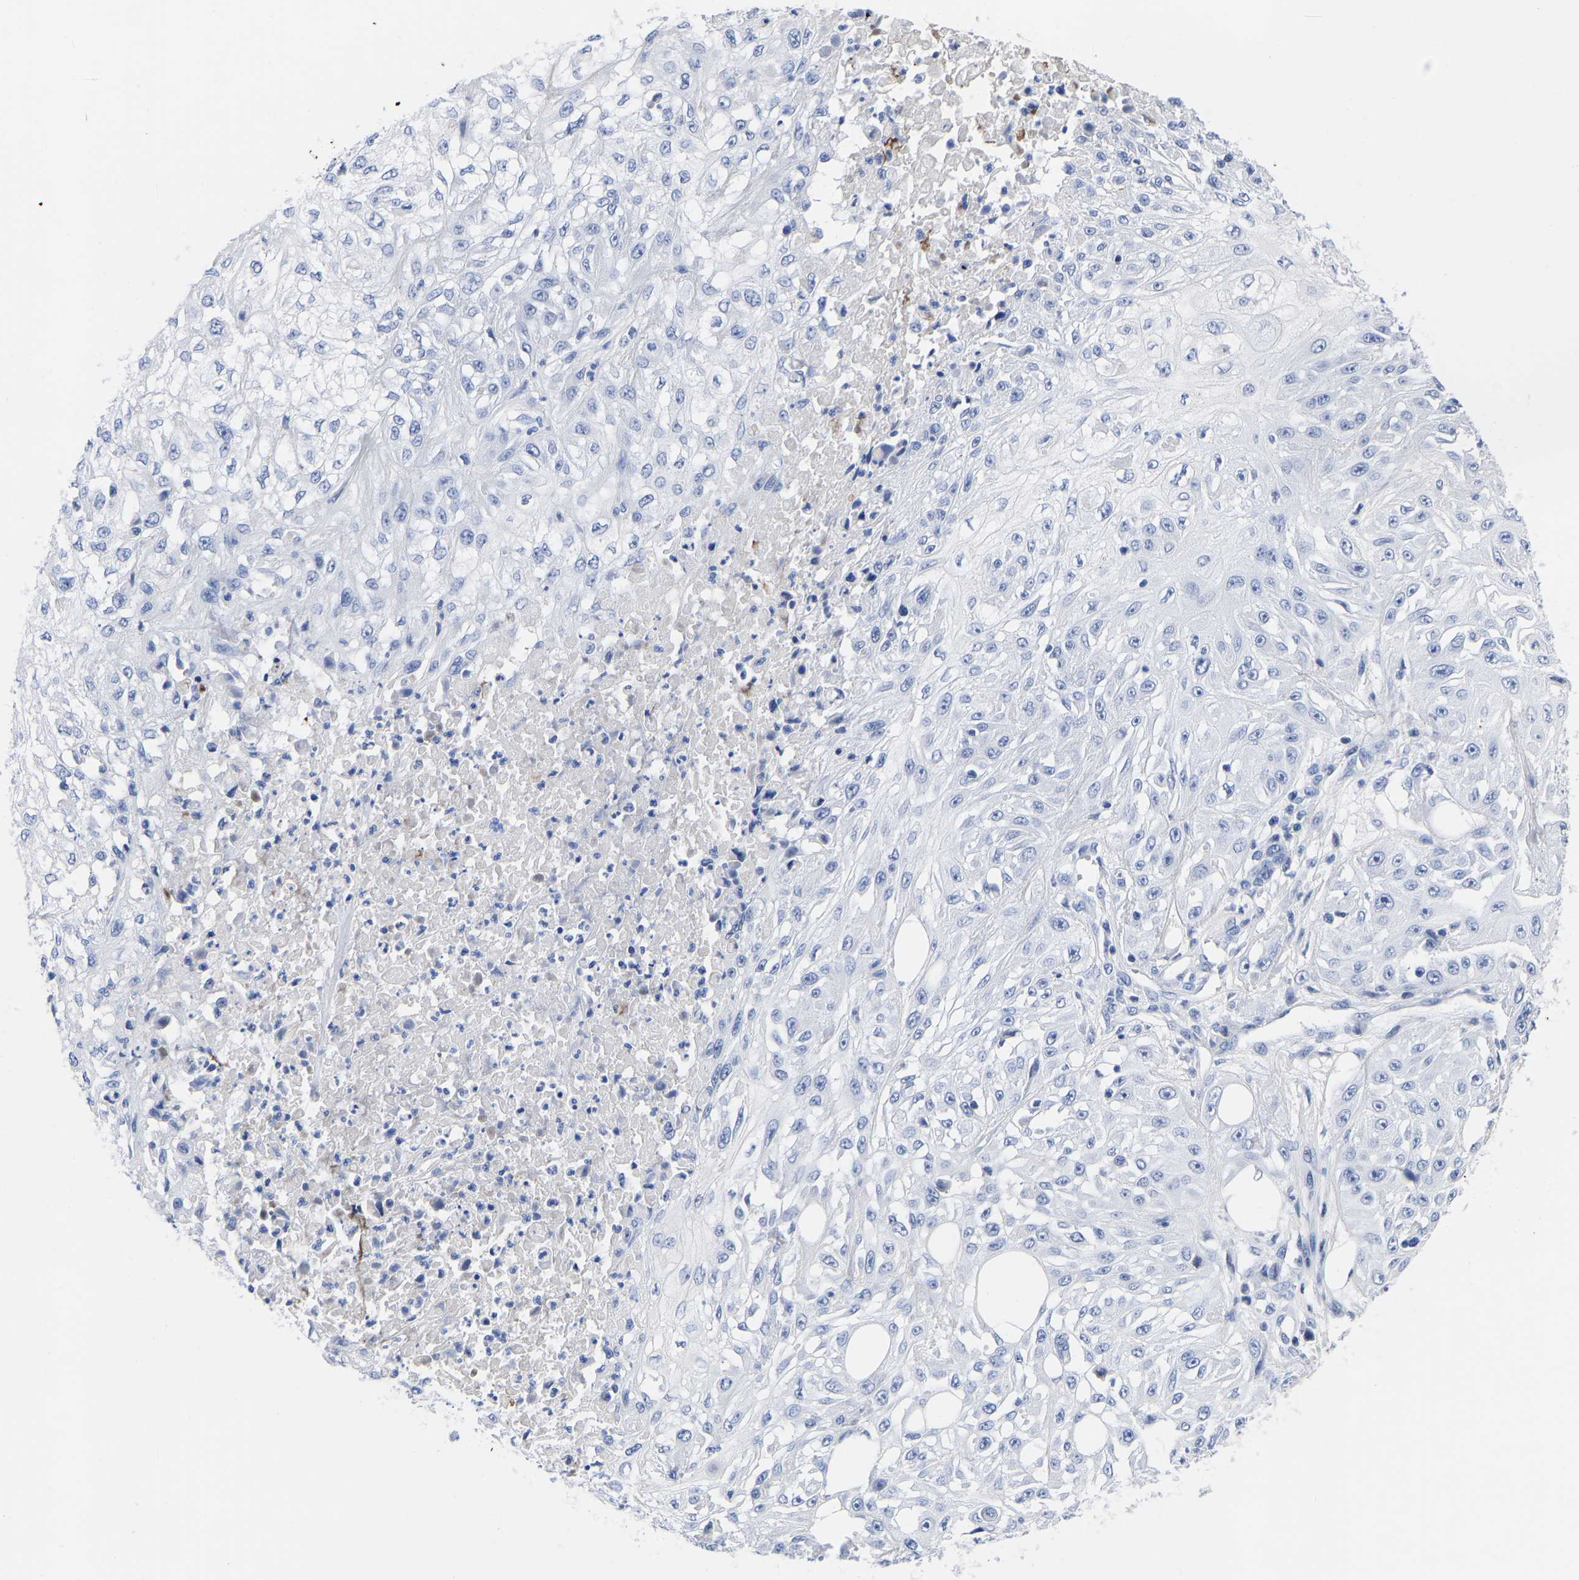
{"staining": {"intensity": "negative", "quantity": "none", "location": "none"}, "tissue": "skin cancer", "cell_type": "Tumor cells", "image_type": "cancer", "snomed": [{"axis": "morphology", "description": "Squamous cell carcinoma, NOS"}, {"axis": "morphology", "description": "Squamous cell carcinoma, metastatic, NOS"}, {"axis": "topography", "description": "Skin"}, {"axis": "topography", "description": "Lymph node"}], "caption": "Tumor cells show no significant expression in skin squamous cell carcinoma.", "gene": "GPA33", "patient": {"sex": "male", "age": 75}}